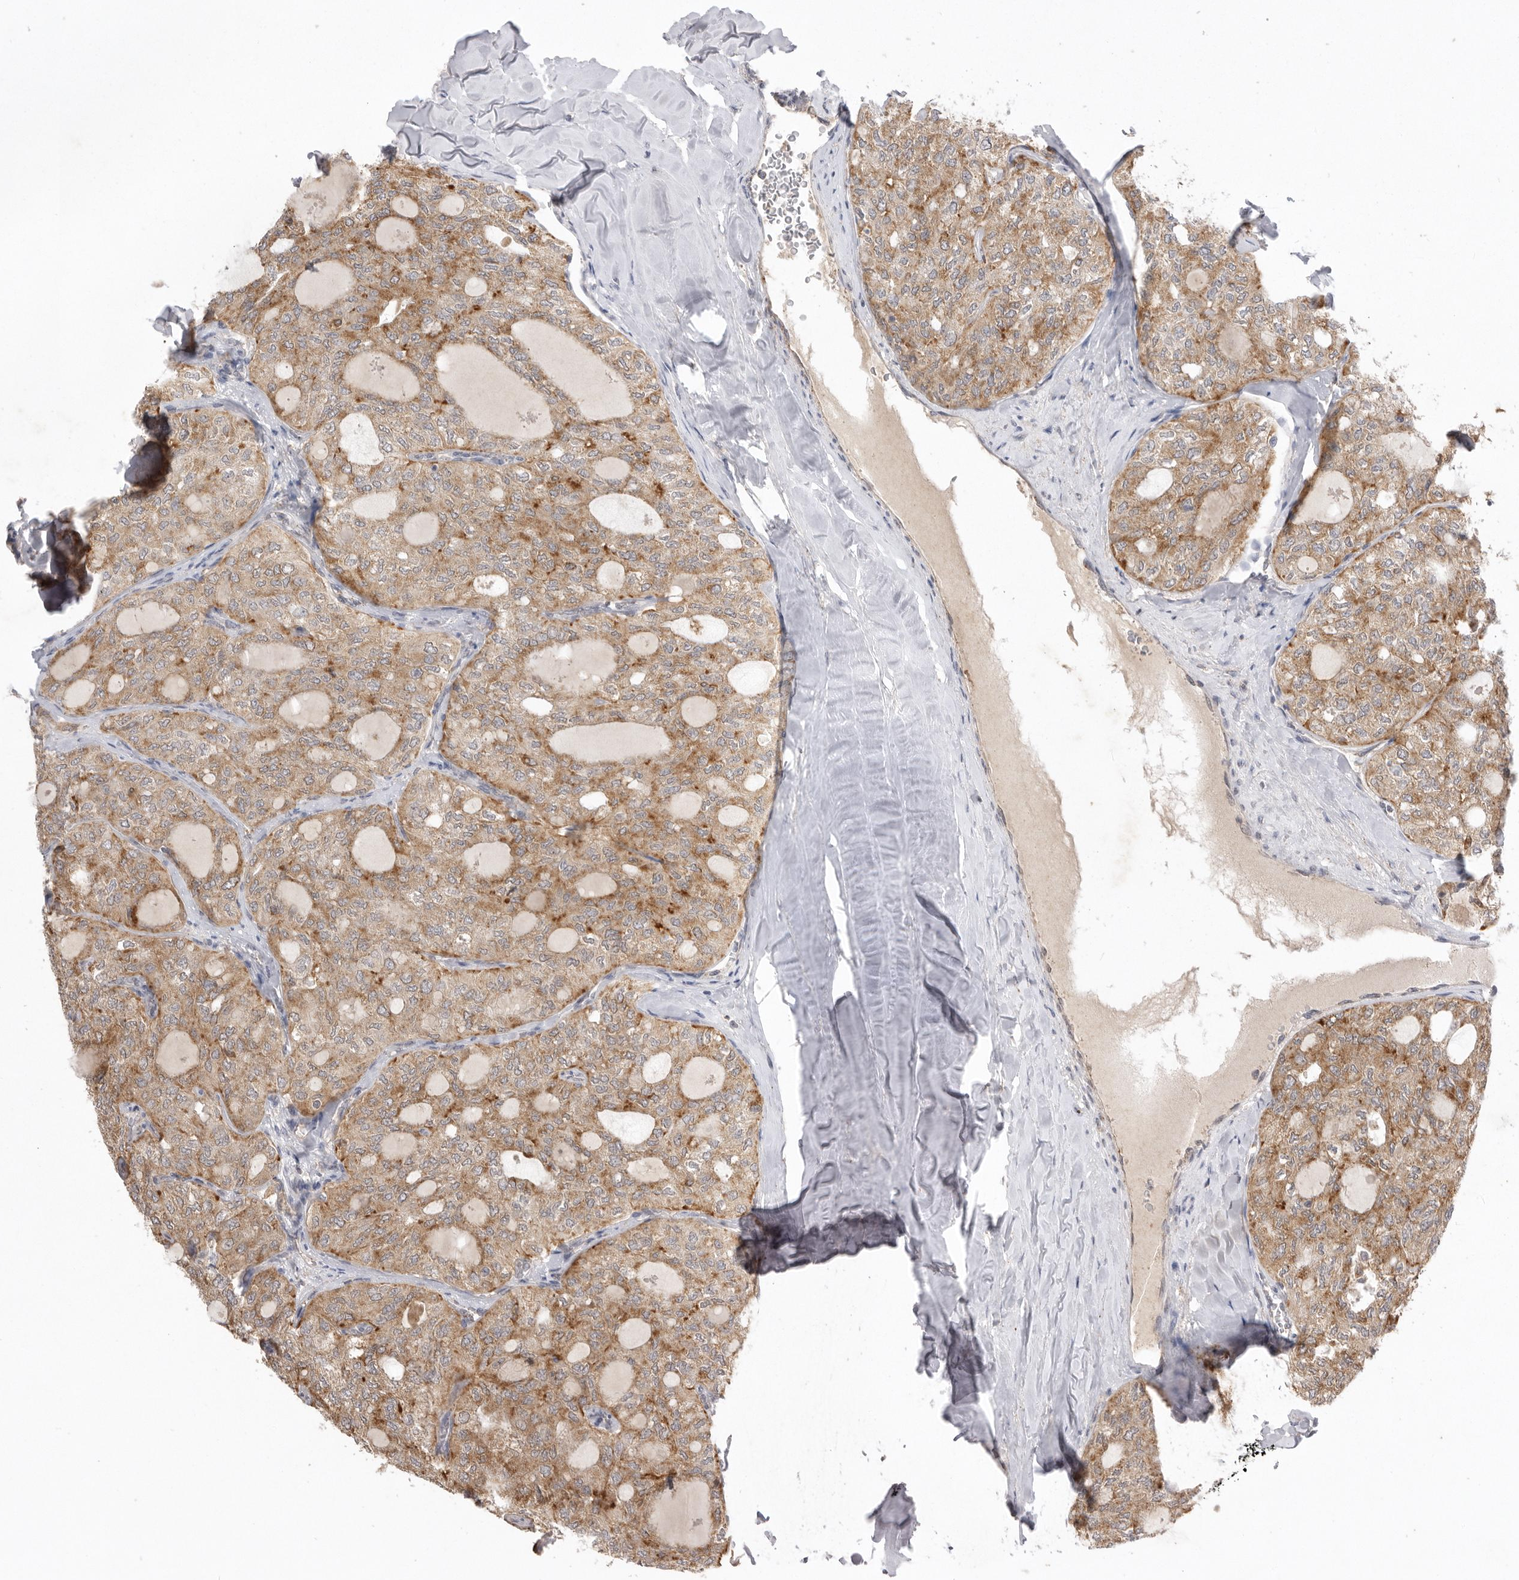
{"staining": {"intensity": "moderate", "quantity": ">75%", "location": "cytoplasmic/membranous"}, "tissue": "thyroid cancer", "cell_type": "Tumor cells", "image_type": "cancer", "snomed": [{"axis": "morphology", "description": "Follicular adenoma carcinoma, NOS"}, {"axis": "topography", "description": "Thyroid gland"}], "caption": "High-magnification brightfield microscopy of thyroid cancer stained with DAB (brown) and counterstained with hematoxylin (blue). tumor cells exhibit moderate cytoplasmic/membranous staining is identified in about>75% of cells.", "gene": "TLR3", "patient": {"sex": "male", "age": 75}}